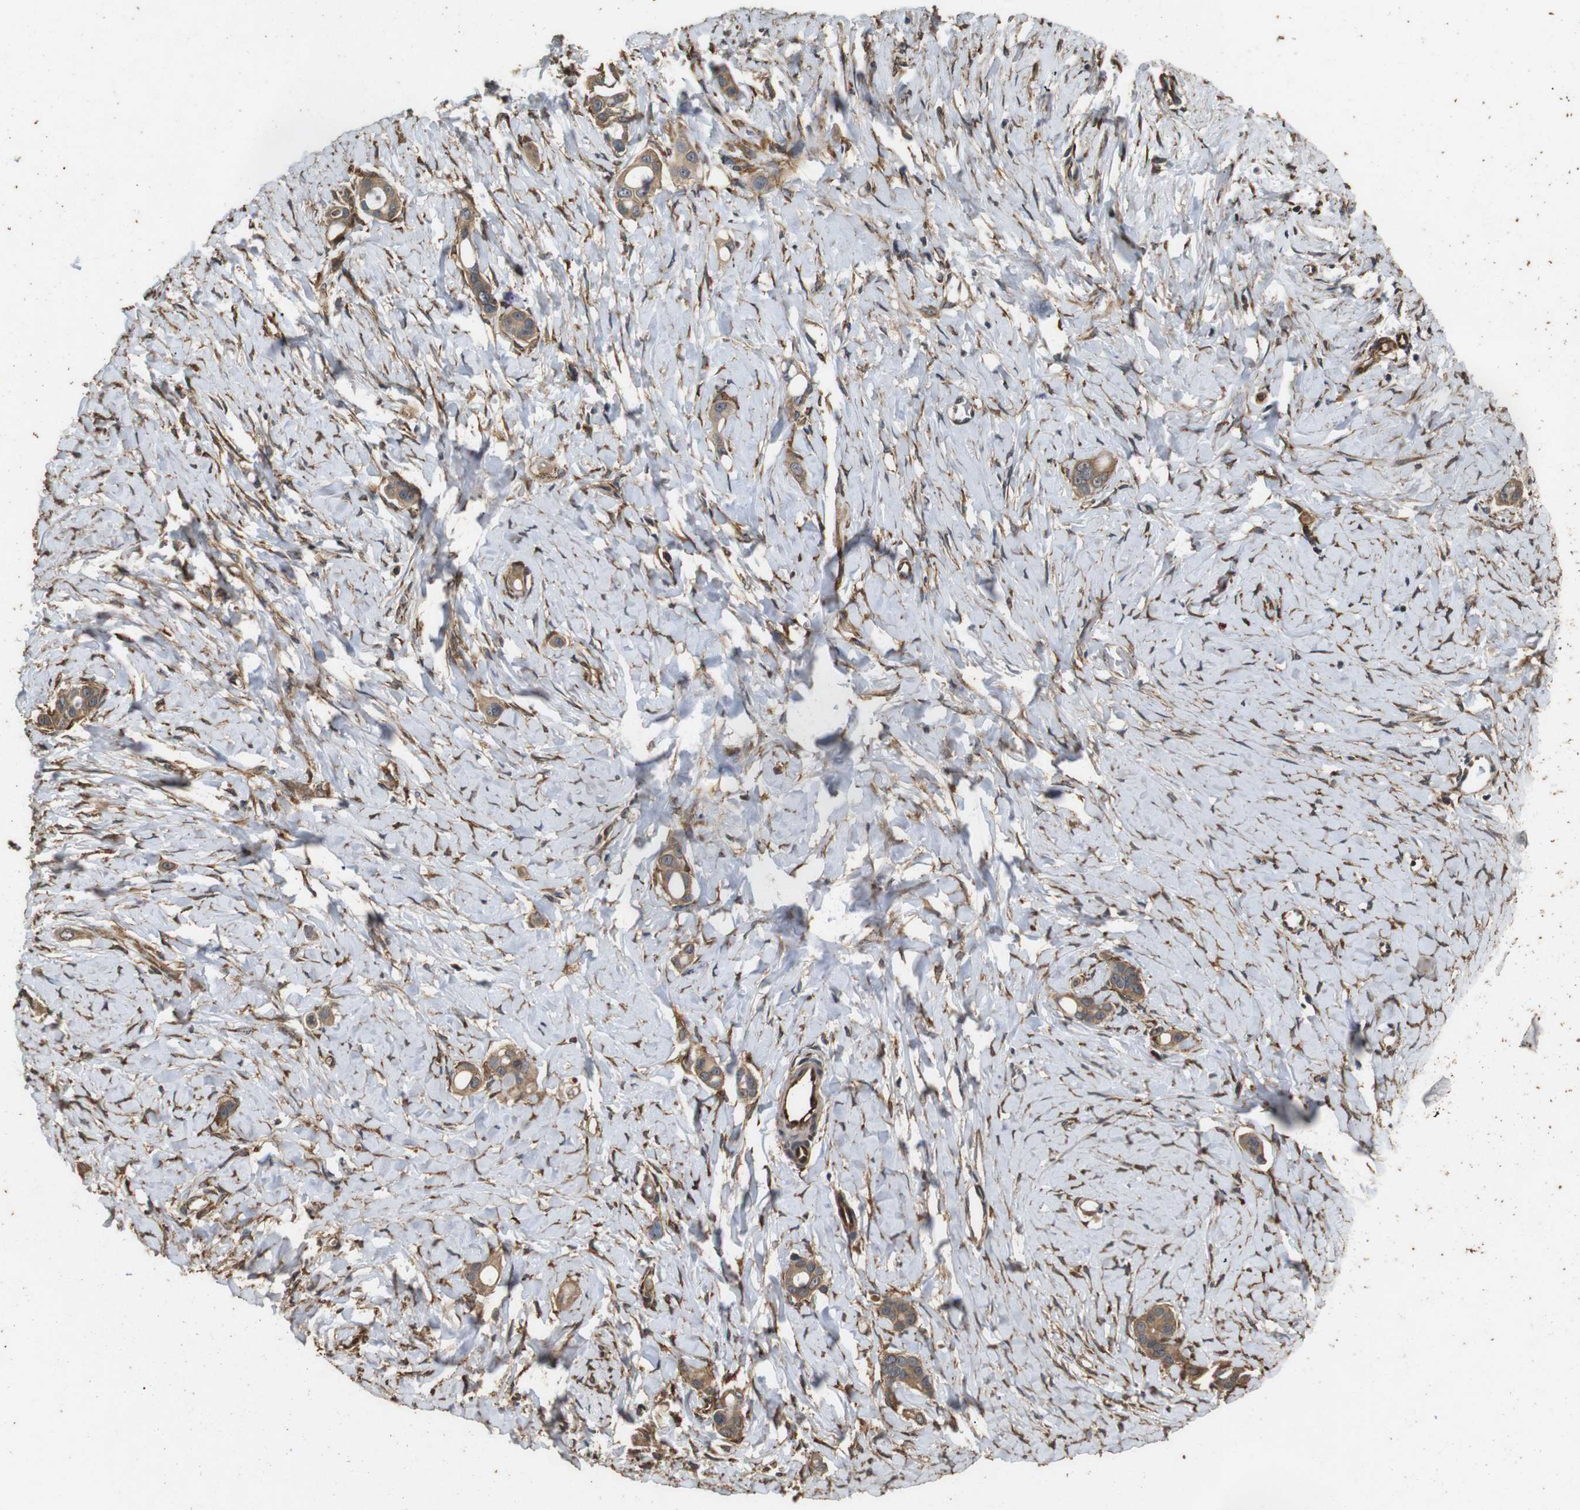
{"staining": {"intensity": "moderate", "quantity": ">75%", "location": "cytoplasmic/membranous"}, "tissue": "stomach cancer", "cell_type": "Tumor cells", "image_type": "cancer", "snomed": [{"axis": "morphology", "description": "Adenocarcinoma, NOS"}, {"axis": "topography", "description": "Stomach"}], "caption": "Moderate cytoplasmic/membranous staining is identified in approximately >75% of tumor cells in stomach cancer (adenocarcinoma).", "gene": "CNPY4", "patient": {"sex": "female", "age": 75}}